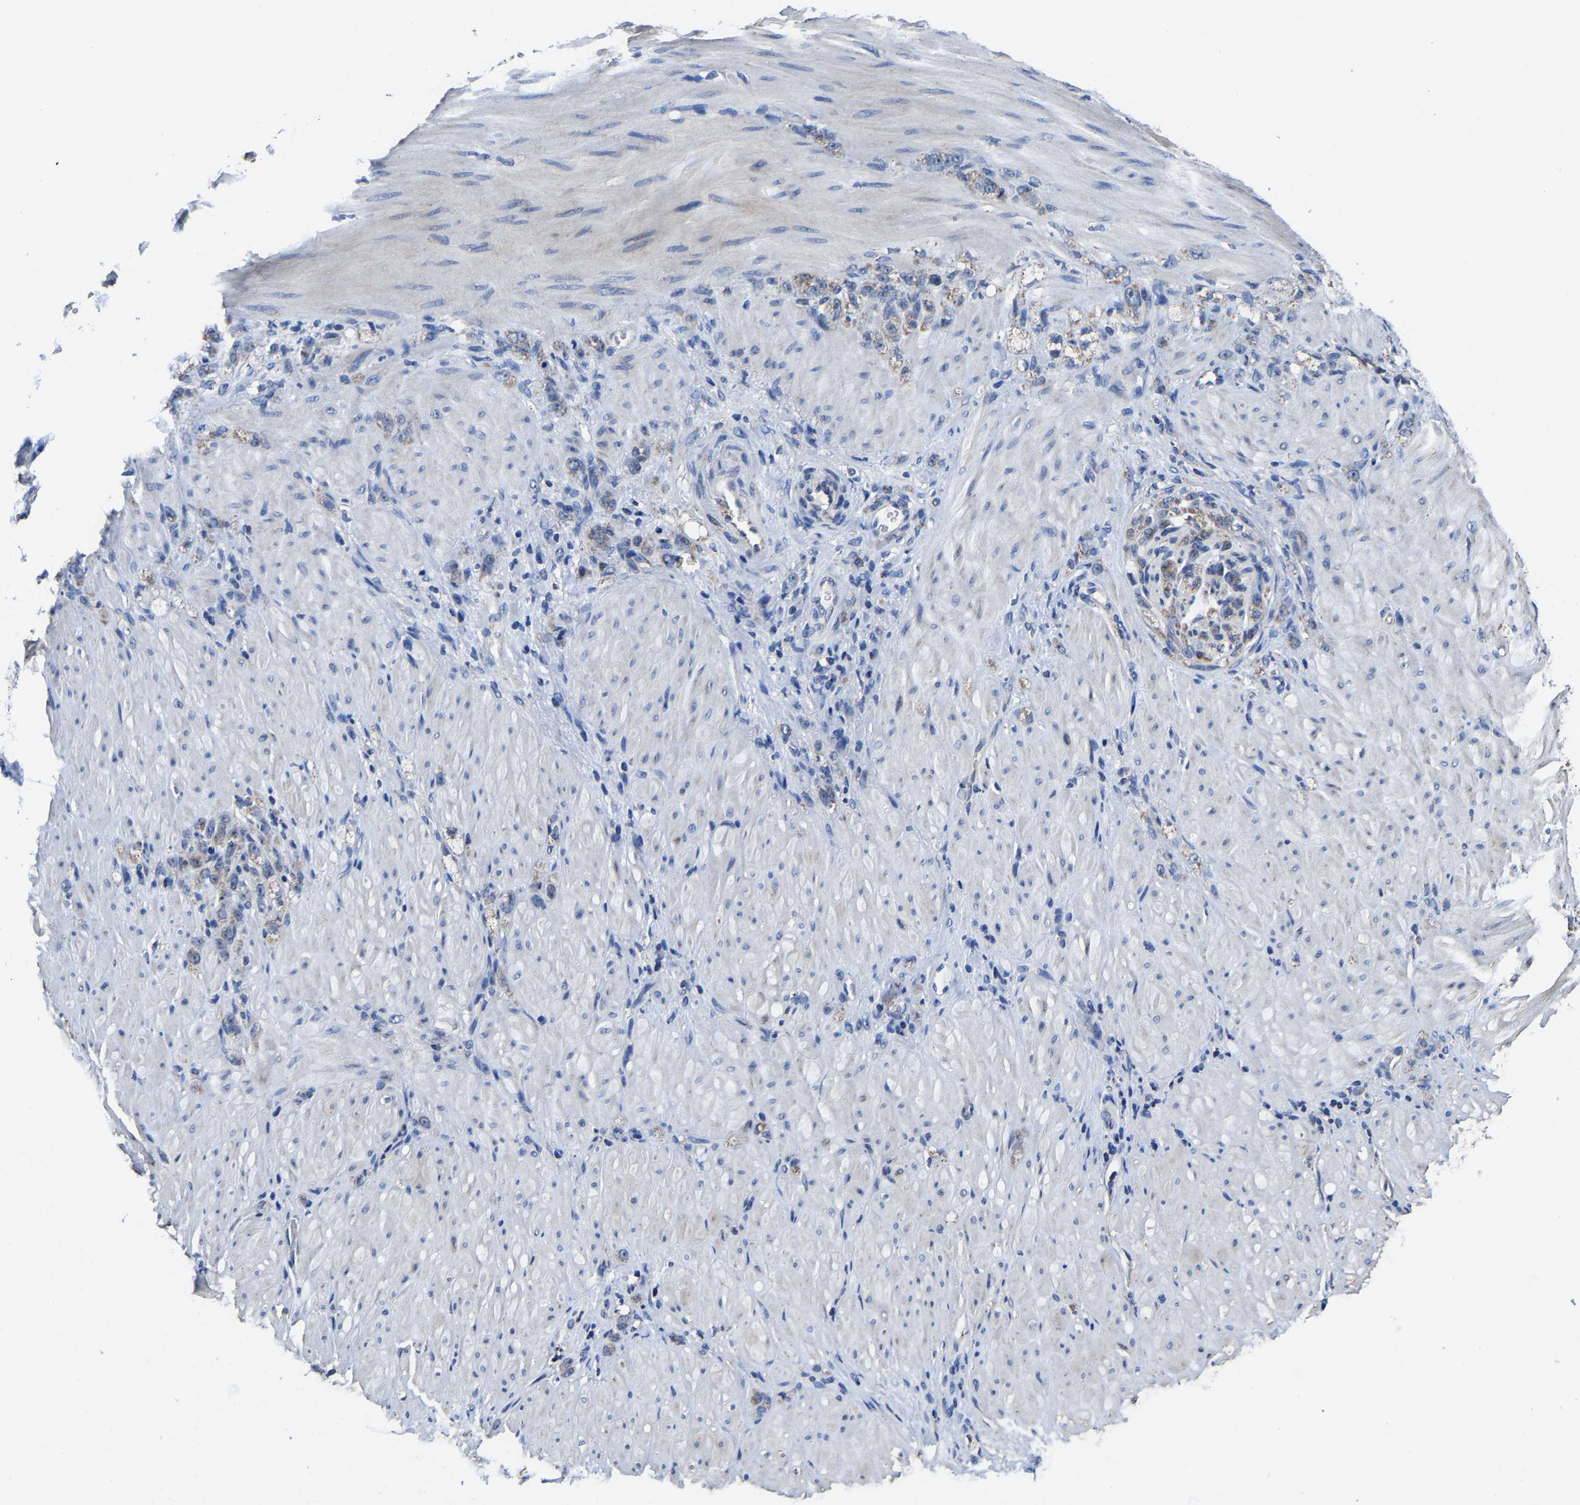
{"staining": {"intensity": "weak", "quantity": "<25%", "location": "cytoplasmic/membranous"}, "tissue": "stomach cancer", "cell_type": "Tumor cells", "image_type": "cancer", "snomed": [{"axis": "morphology", "description": "Normal tissue, NOS"}, {"axis": "morphology", "description": "Adenocarcinoma, NOS"}, {"axis": "topography", "description": "Stomach"}], "caption": "Tumor cells are negative for protein expression in human adenocarcinoma (stomach).", "gene": "ZCCHC7", "patient": {"sex": "male", "age": 82}}